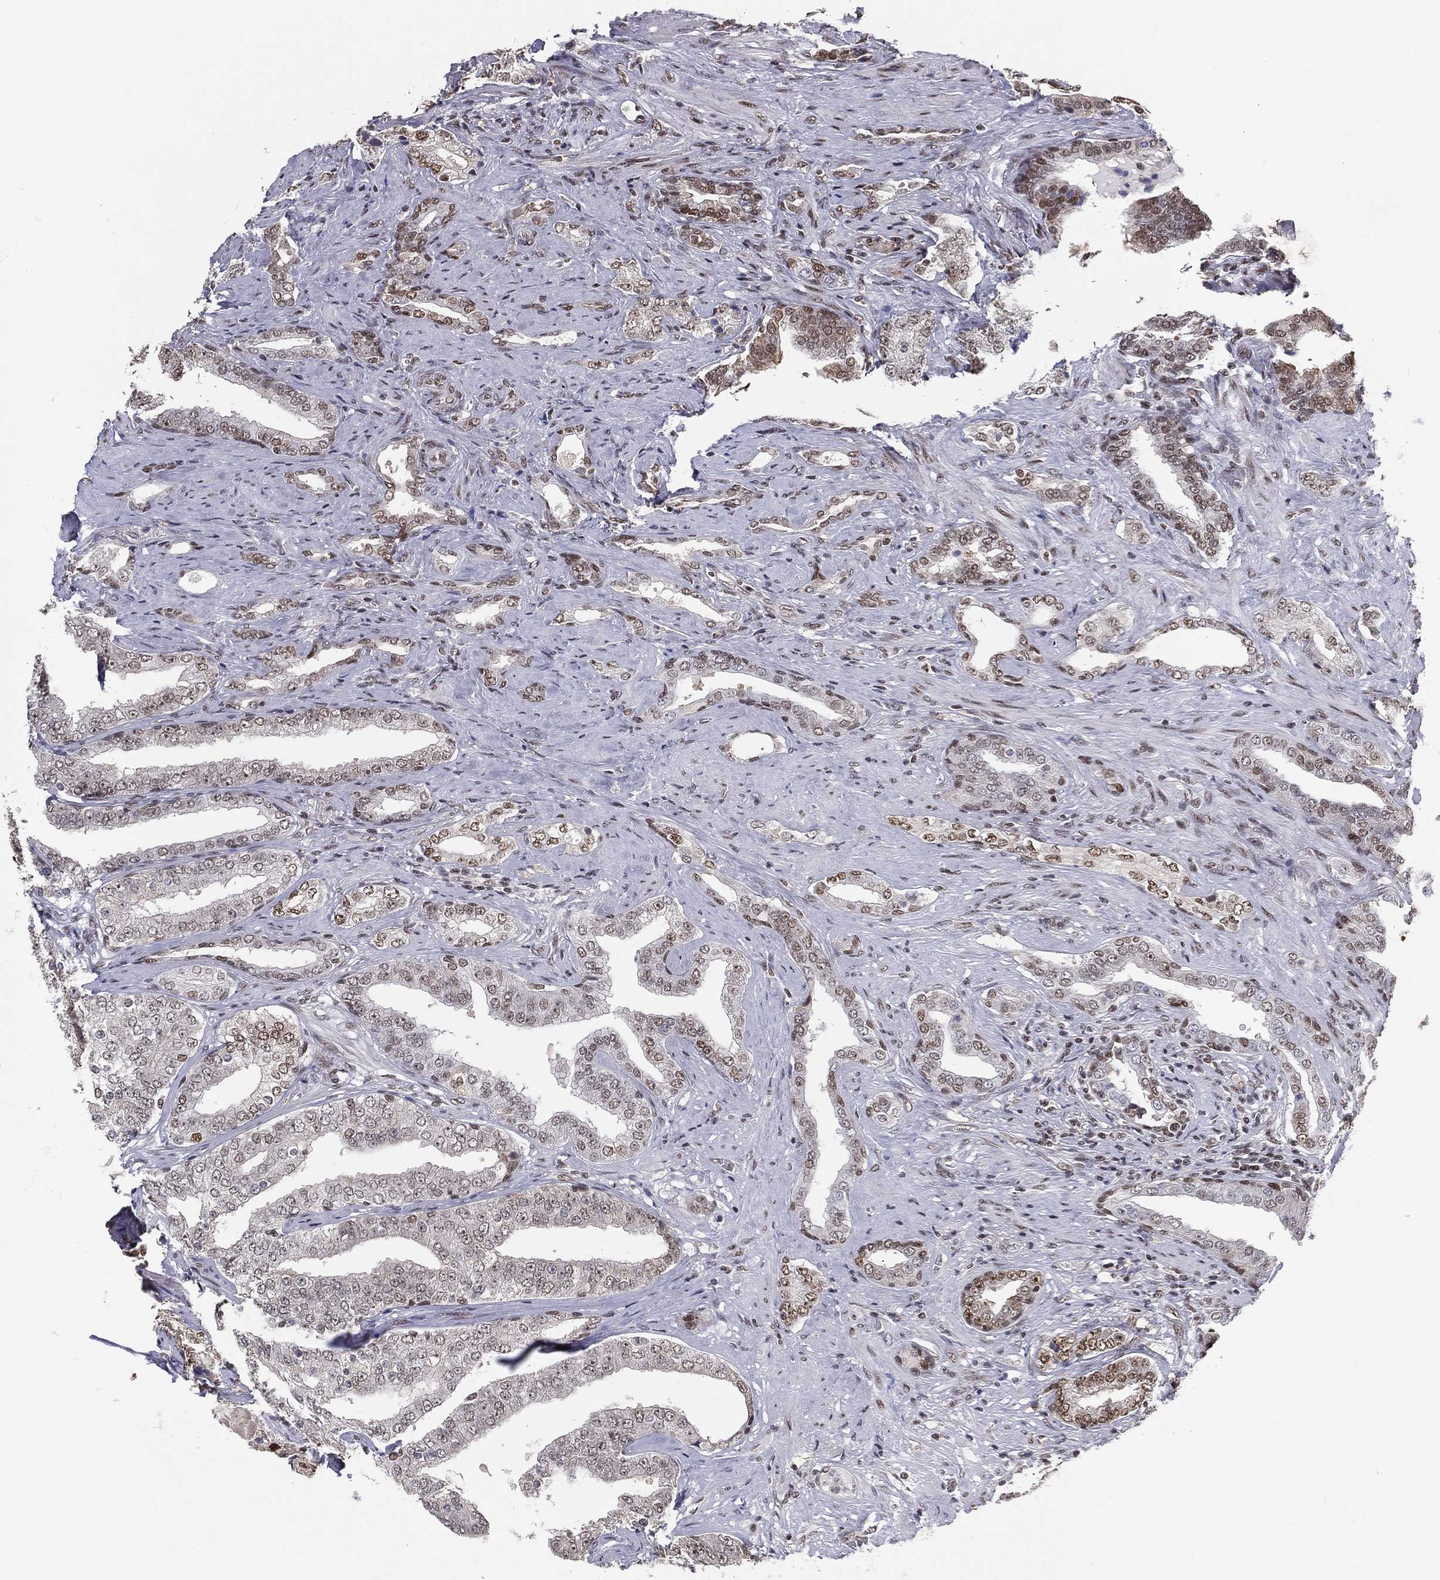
{"staining": {"intensity": "strong", "quantity": "25%-75%", "location": "nuclear"}, "tissue": "prostate cancer", "cell_type": "Tumor cells", "image_type": "cancer", "snomed": [{"axis": "morphology", "description": "Adenocarcinoma, Low grade"}, {"axis": "topography", "description": "Prostate and seminal vesicle, NOS"}], "caption": "Prostate adenocarcinoma (low-grade) was stained to show a protein in brown. There is high levels of strong nuclear expression in about 25%-75% of tumor cells. (DAB IHC with brightfield microscopy, high magnification).", "gene": "GPALPP1", "patient": {"sex": "male", "age": 61}}